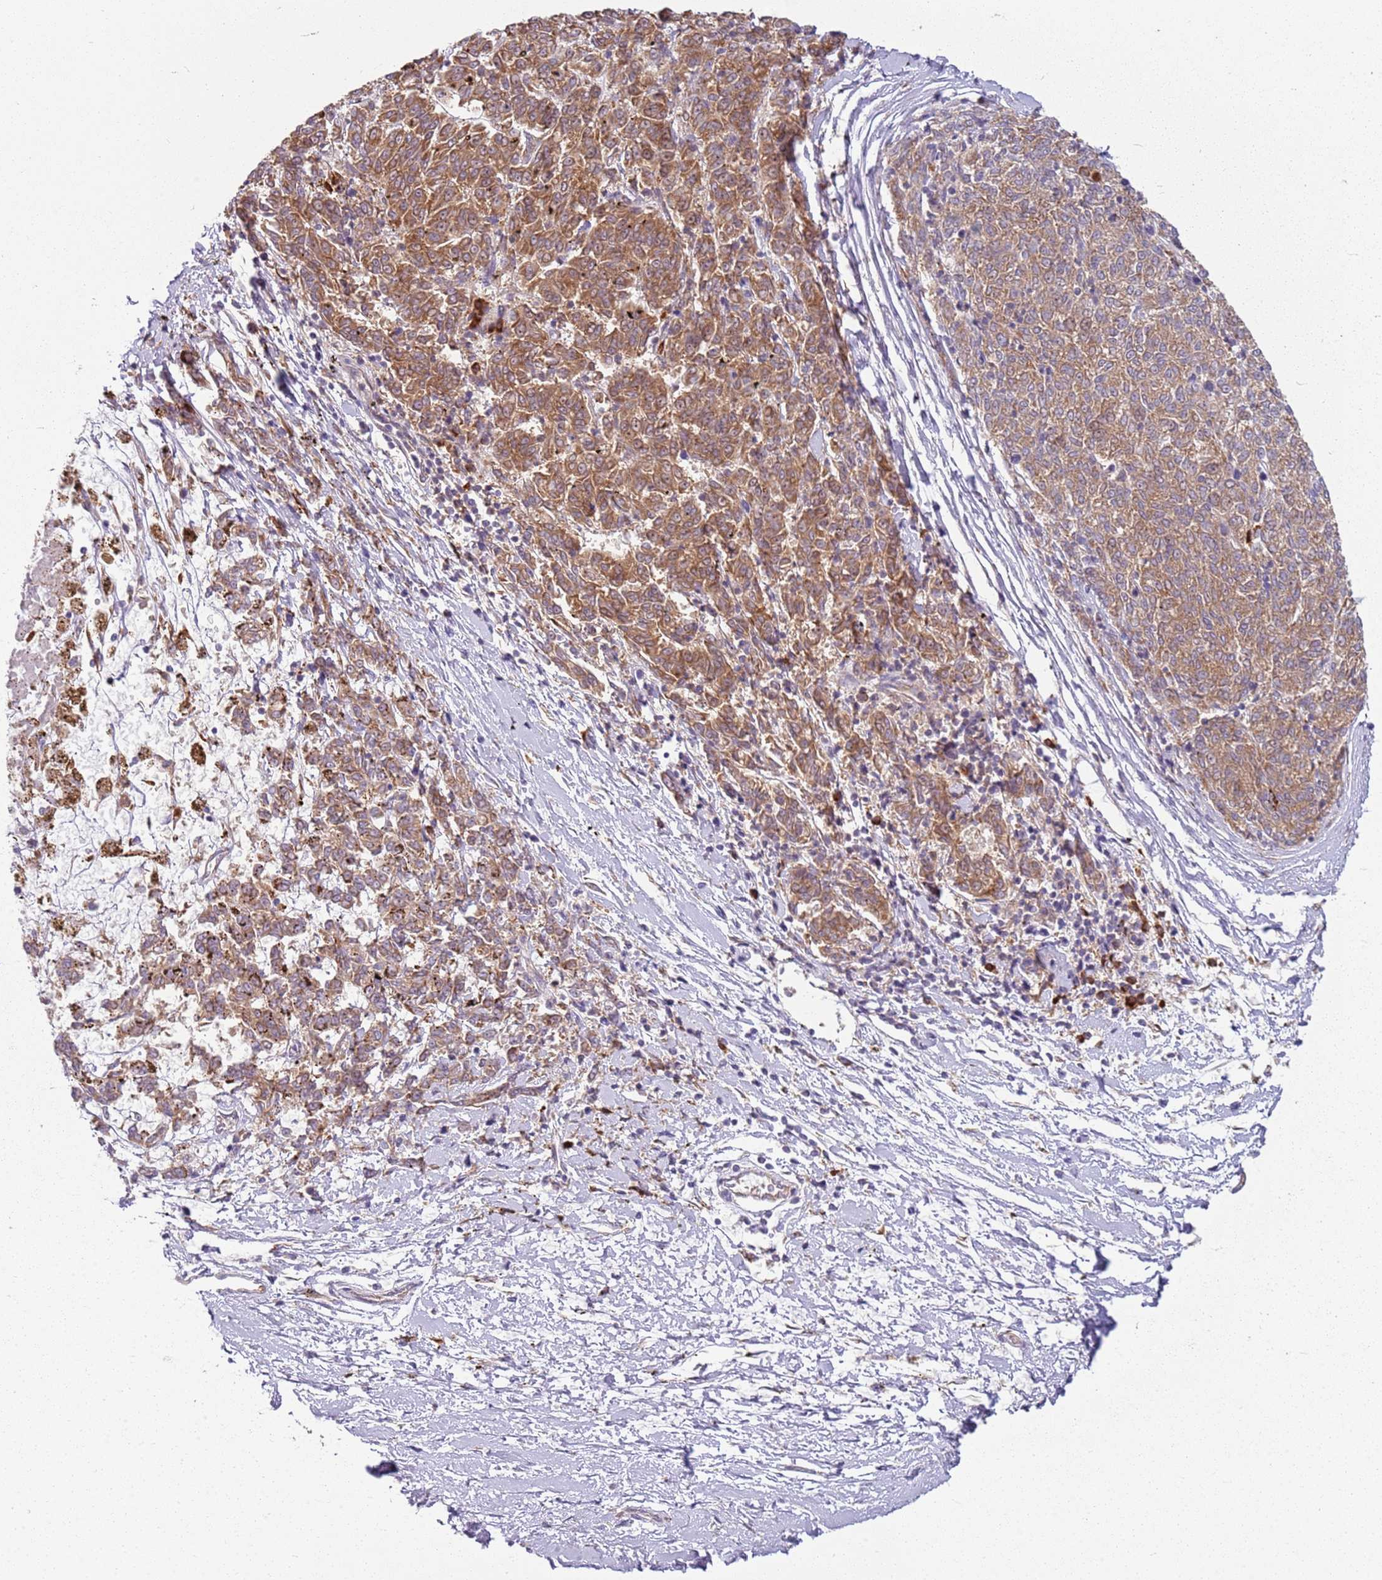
{"staining": {"intensity": "moderate", "quantity": ">75%", "location": "cytoplasmic/membranous"}, "tissue": "melanoma", "cell_type": "Tumor cells", "image_type": "cancer", "snomed": [{"axis": "morphology", "description": "Malignant melanoma, NOS"}, {"axis": "topography", "description": "Skin"}], "caption": "This histopathology image shows immunohistochemistry staining of human malignant melanoma, with medium moderate cytoplasmic/membranous expression in approximately >75% of tumor cells.", "gene": "RPS28", "patient": {"sex": "female", "age": 72}}